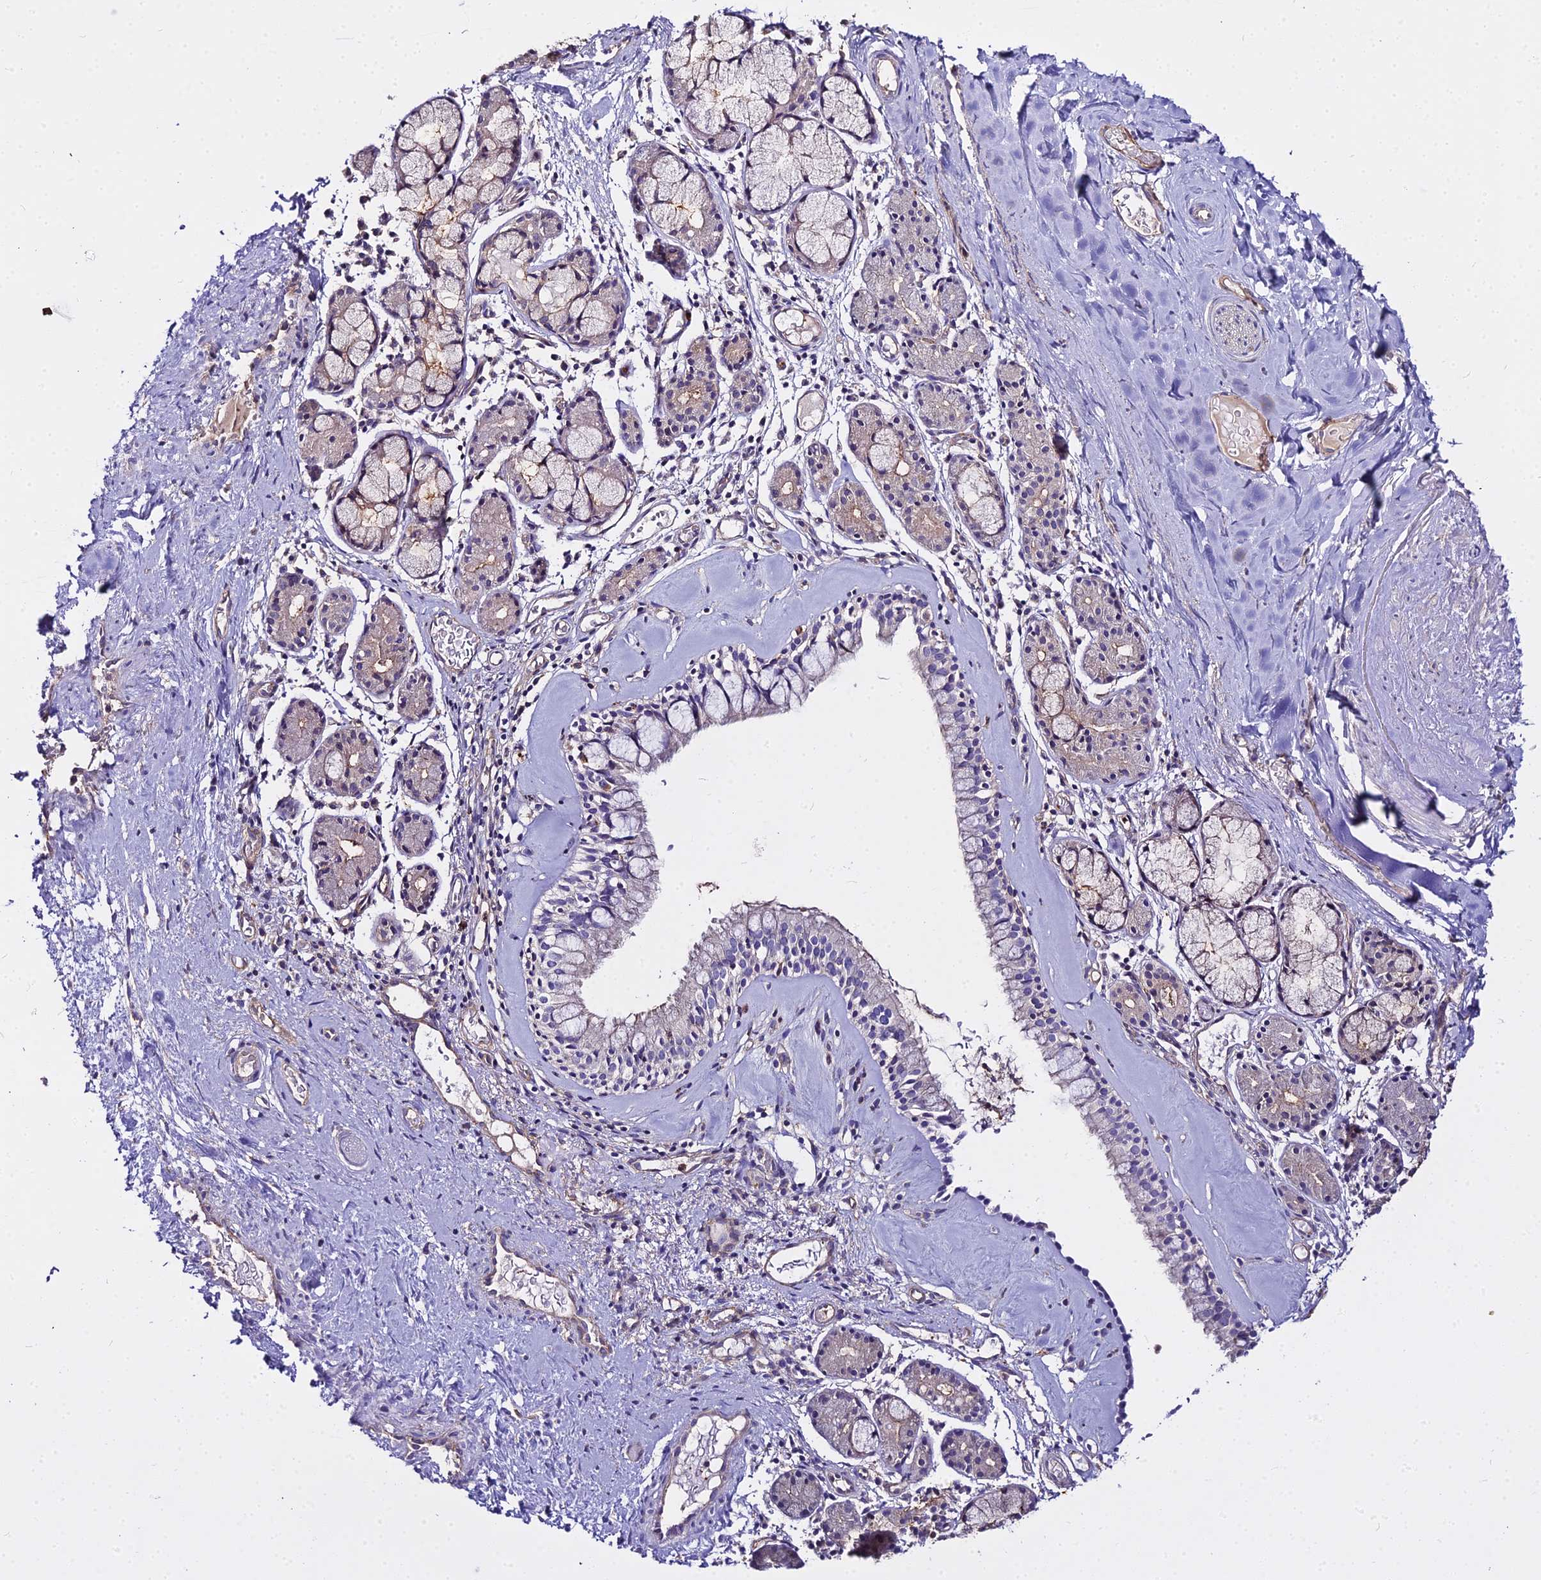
{"staining": {"intensity": "weak", "quantity": "<25%", "location": "cytoplasmic/membranous"}, "tissue": "nasopharynx", "cell_type": "Respiratory epithelial cells", "image_type": "normal", "snomed": [{"axis": "morphology", "description": "Normal tissue, NOS"}, {"axis": "topography", "description": "Nasopharynx"}], "caption": "An immunohistochemistry micrograph of benign nasopharynx is shown. There is no staining in respiratory epithelial cells of nasopharynx. (DAB immunohistochemistry with hematoxylin counter stain).", "gene": "GLYAT", "patient": {"sex": "male", "age": 82}}